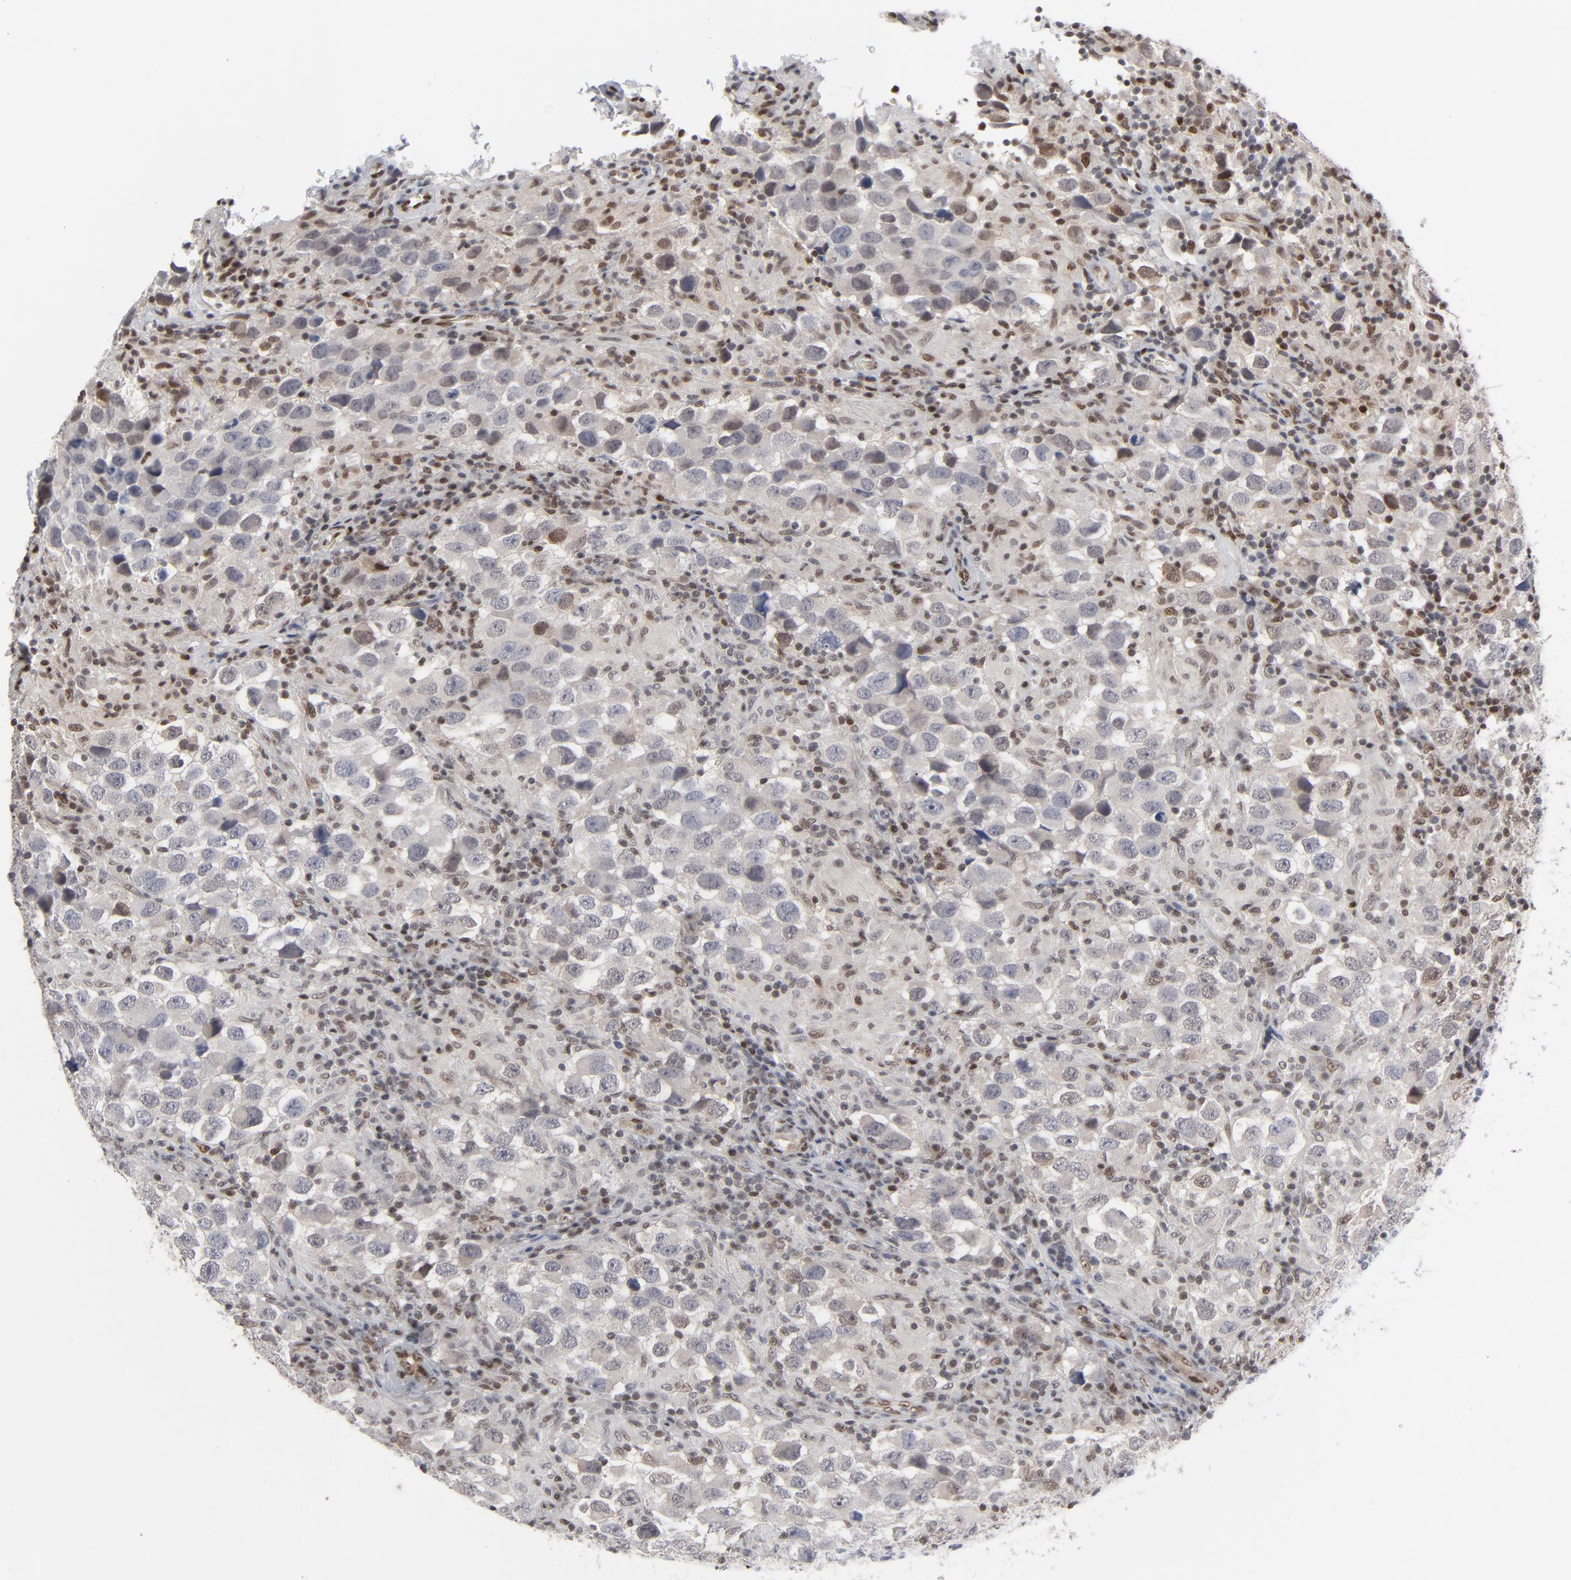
{"staining": {"intensity": "weak", "quantity": "25%-75%", "location": "cytoplasmic/membranous"}, "tissue": "testis cancer", "cell_type": "Tumor cells", "image_type": "cancer", "snomed": [{"axis": "morphology", "description": "Carcinoma, Embryonal, NOS"}, {"axis": "topography", "description": "Testis"}], "caption": "Immunohistochemistry staining of embryonal carcinoma (testis), which displays low levels of weak cytoplasmic/membranous staining in about 25%-75% of tumor cells indicating weak cytoplasmic/membranous protein expression. The staining was performed using DAB (brown) for protein detection and nuclei were counterstained in hematoxylin (blue).", "gene": "IRF9", "patient": {"sex": "male", "age": 21}}